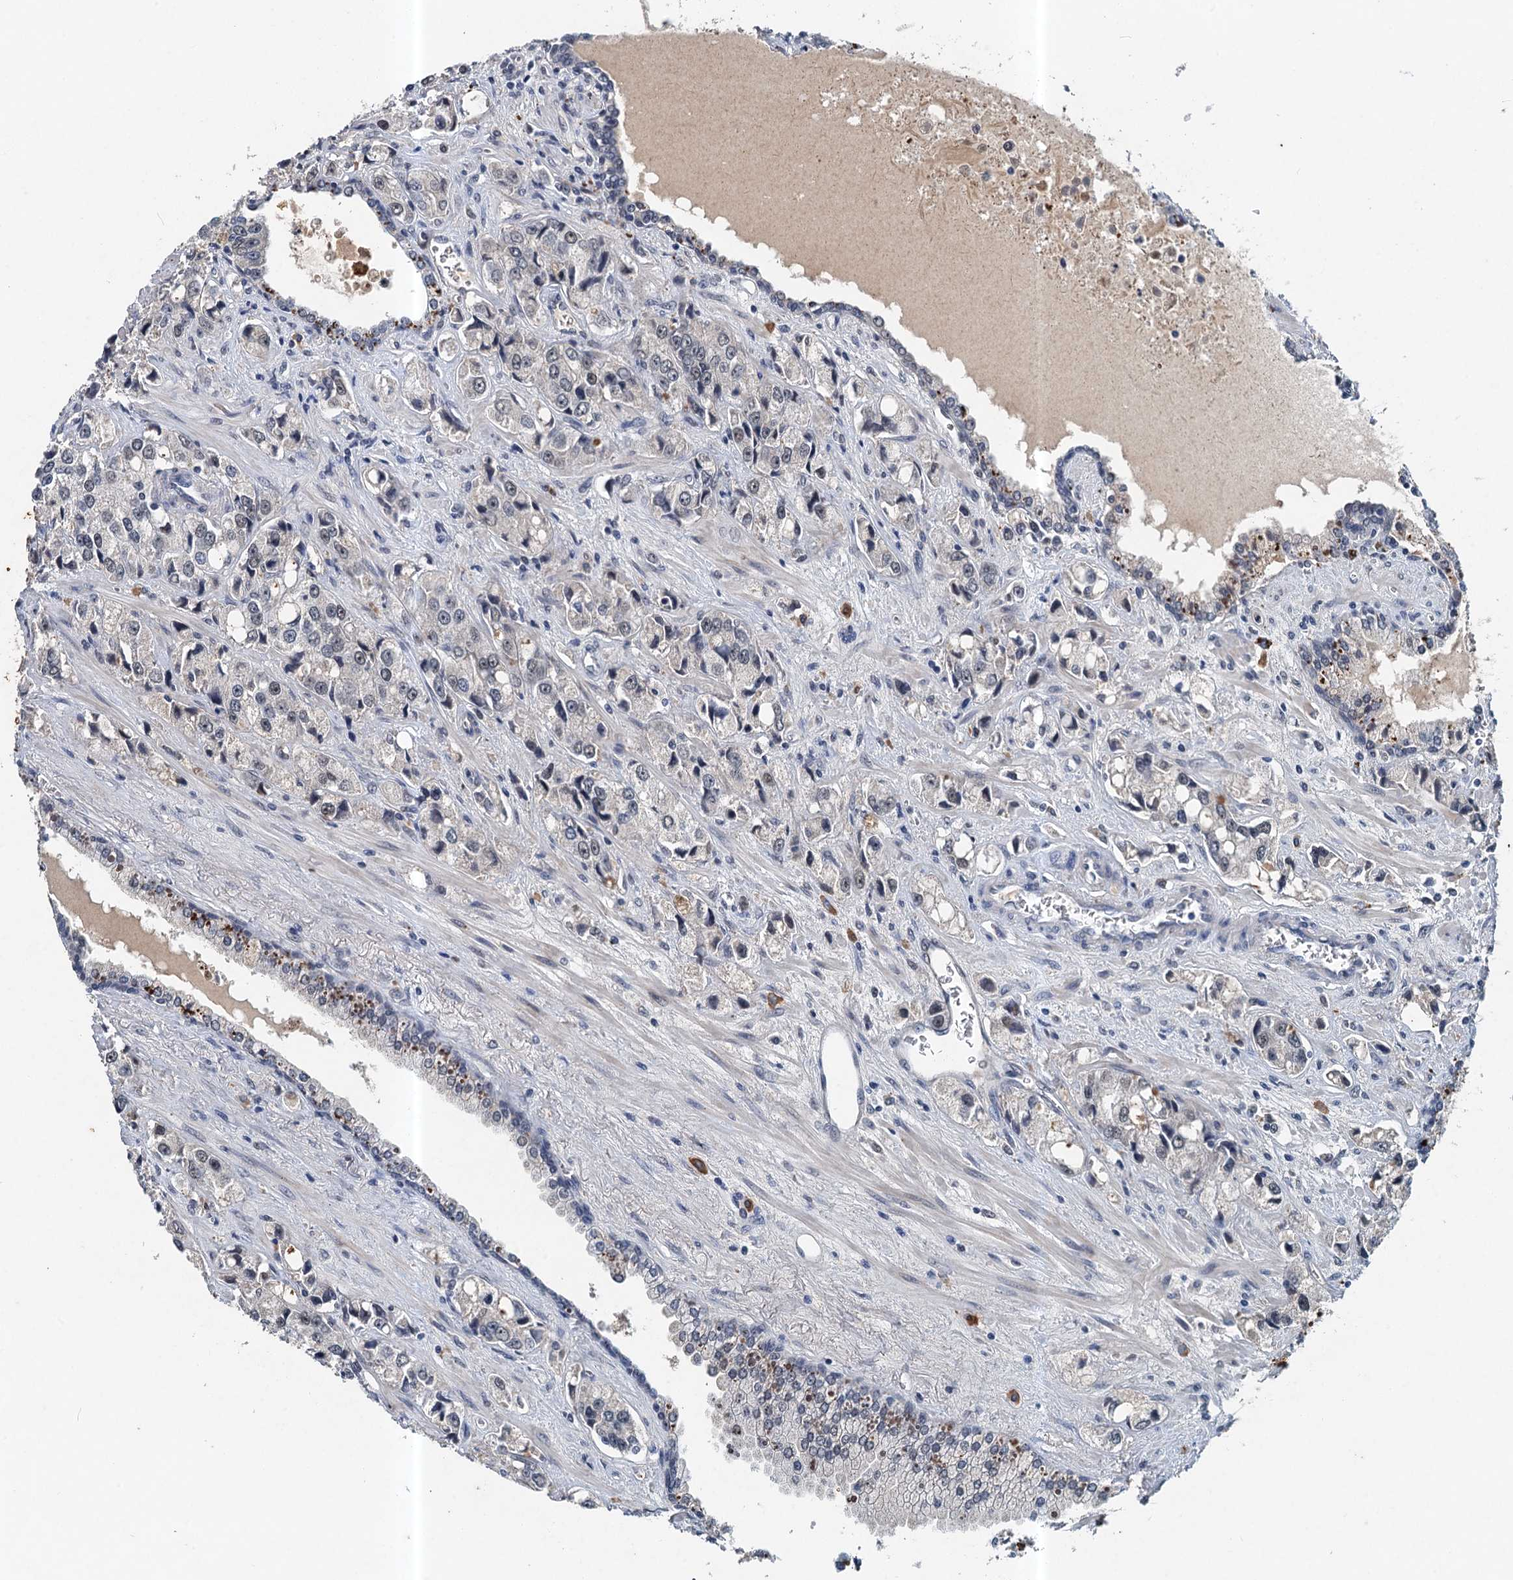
{"staining": {"intensity": "negative", "quantity": "none", "location": "none"}, "tissue": "prostate cancer", "cell_type": "Tumor cells", "image_type": "cancer", "snomed": [{"axis": "morphology", "description": "Adenocarcinoma, High grade"}, {"axis": "topography", "description": "Prostate"}], "caption": "Photomicrograph shows no protein expression in tumor cells of high-grade adenocarcinoma (prostate) tissue.", "gene": "CSTF3", "patient": {"sex": "male", "age": 74}}